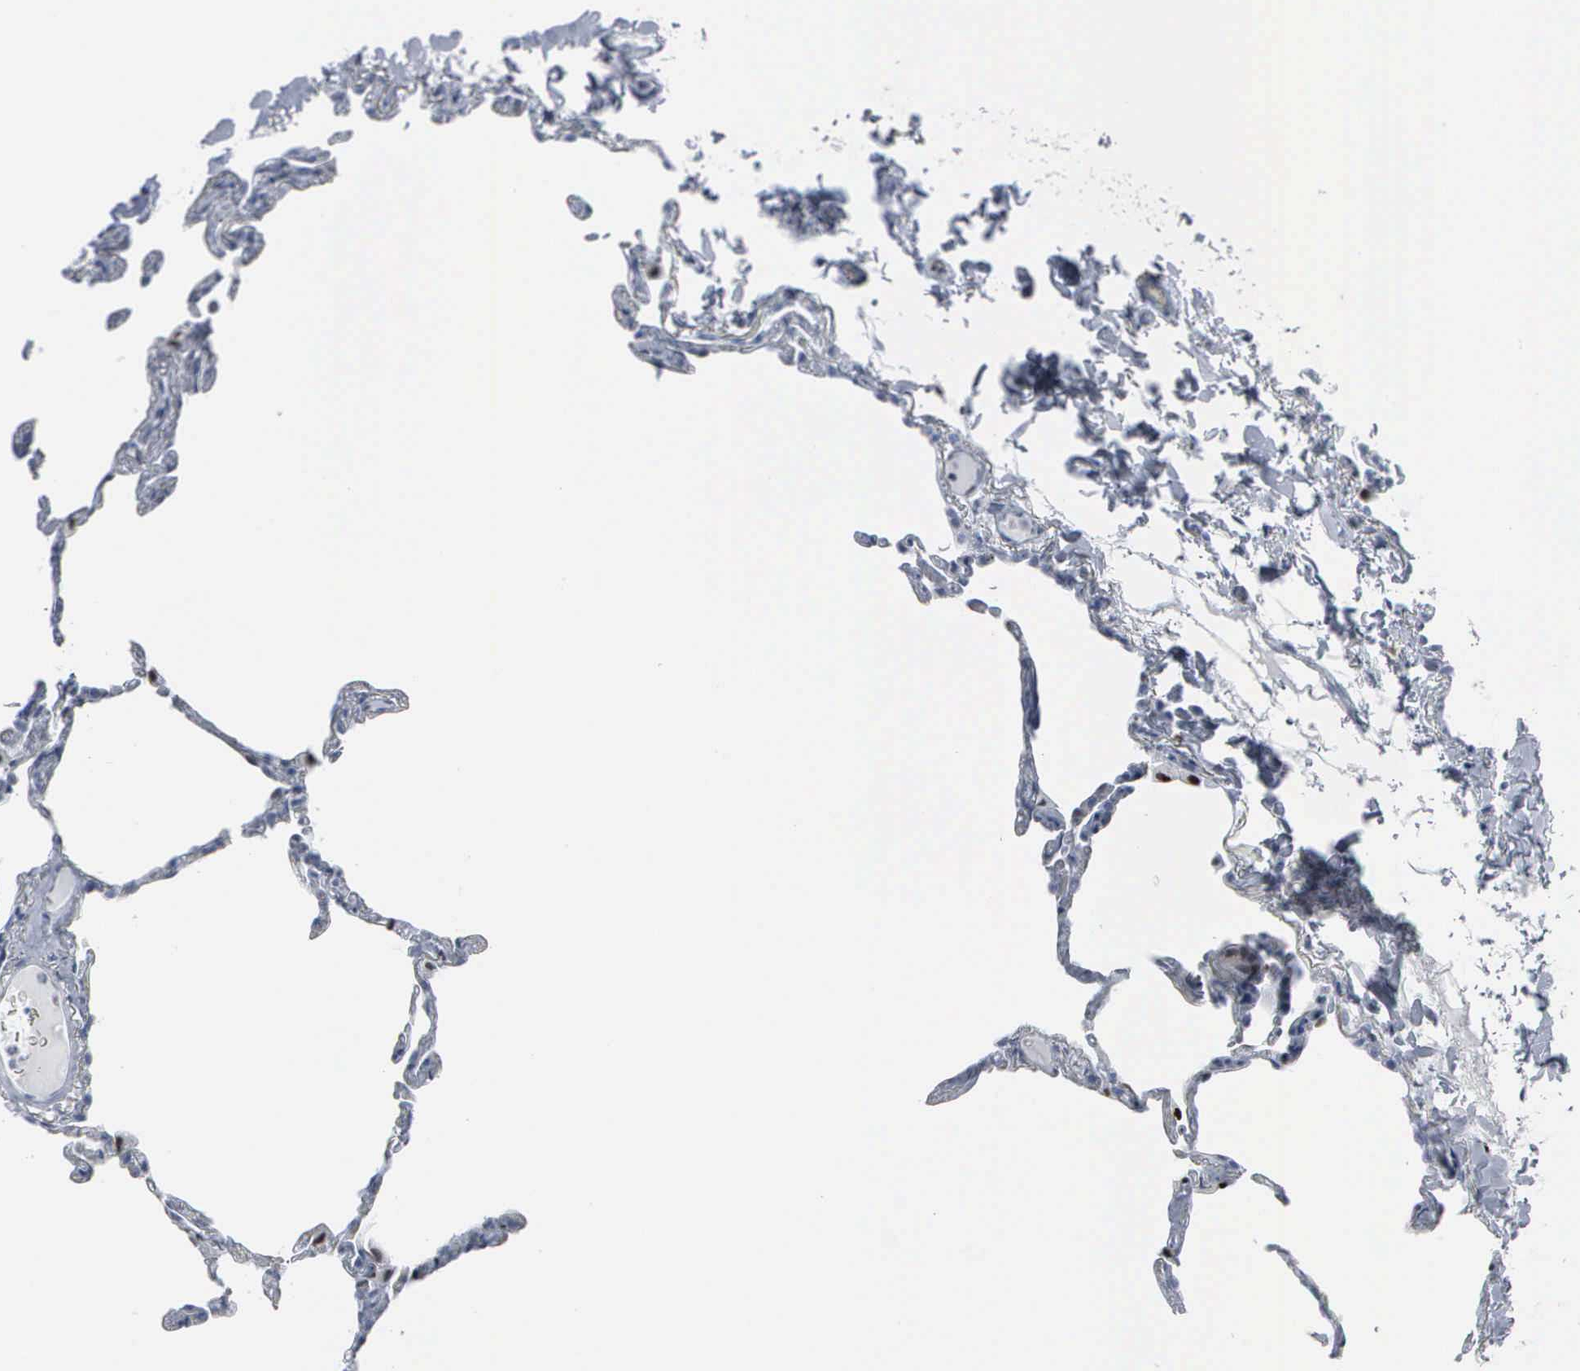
{"staining": {"intensity": "negative", "quantity": "none", "location": "none"}, "tissue": "lung", "cell_type": "Alveolar cells", "image_type": "normal", "snomed": [{"axis": "morphology", "description": "Normal tissue, NOS"}, {"axis": "topography", "description": "Lung"}], "caption": "Benign lung was stained to show a protein in brown. There is no significant staining in alveolar cells. (DAB IHC, high magnification).", "gene": "CCND3", "patient": {"sex": "female", "age": 75}}